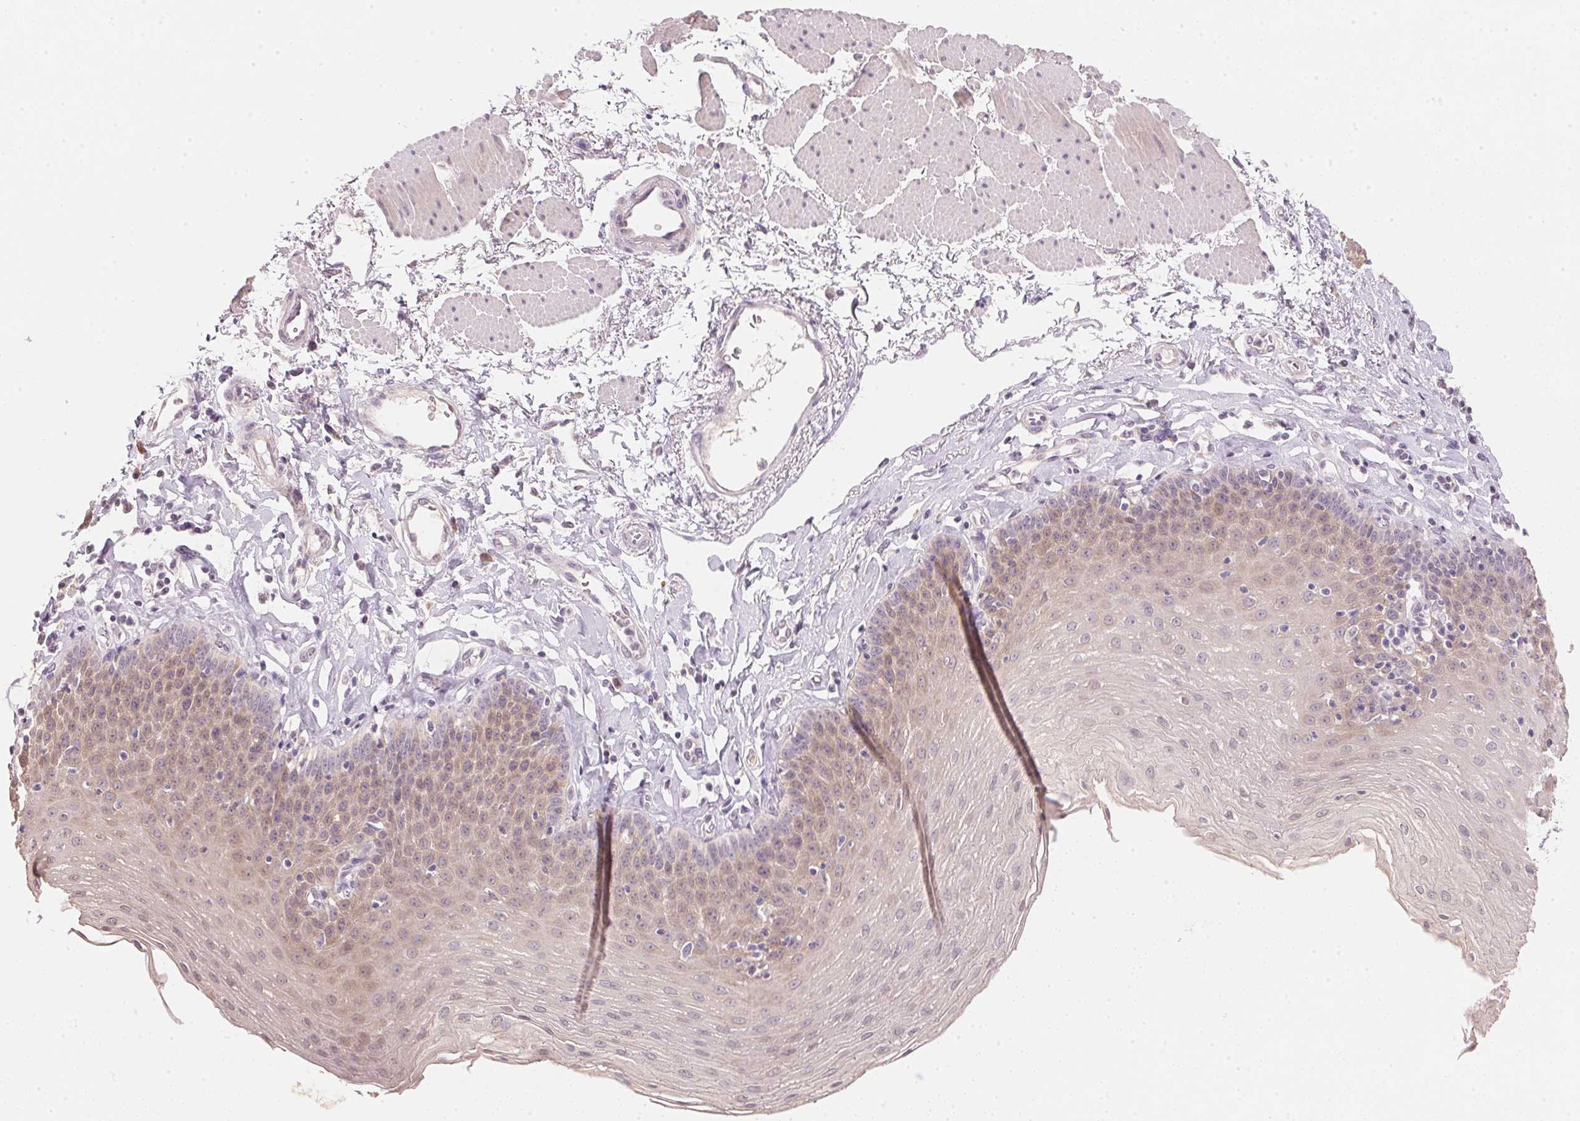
{"staining": {"intensity": "weak", "quantity": "25%-75%", "location": "cytoplasmic/membranous,nuclear"}, "tissue": "esophagus", "cell_type": "Squamous epithelial cells", "image_type": "normal", "snomed": [{"axis": "morphology", "description": "Normal tissue, NOS"}, {"axis": "topography", "description": "Esophagus"}], "caption": "High-power microscopy captured an immunohistochemistry (IHC) histopathology image of benign esophagus, revealing weak cytoplasmic/membranous,nuclear positivity in about 25%-75% of squamous epithelial cells. Nuclei are stained in blue.", "gene": "DHCR24", "patient": {"sex": "female", "age": 81}}